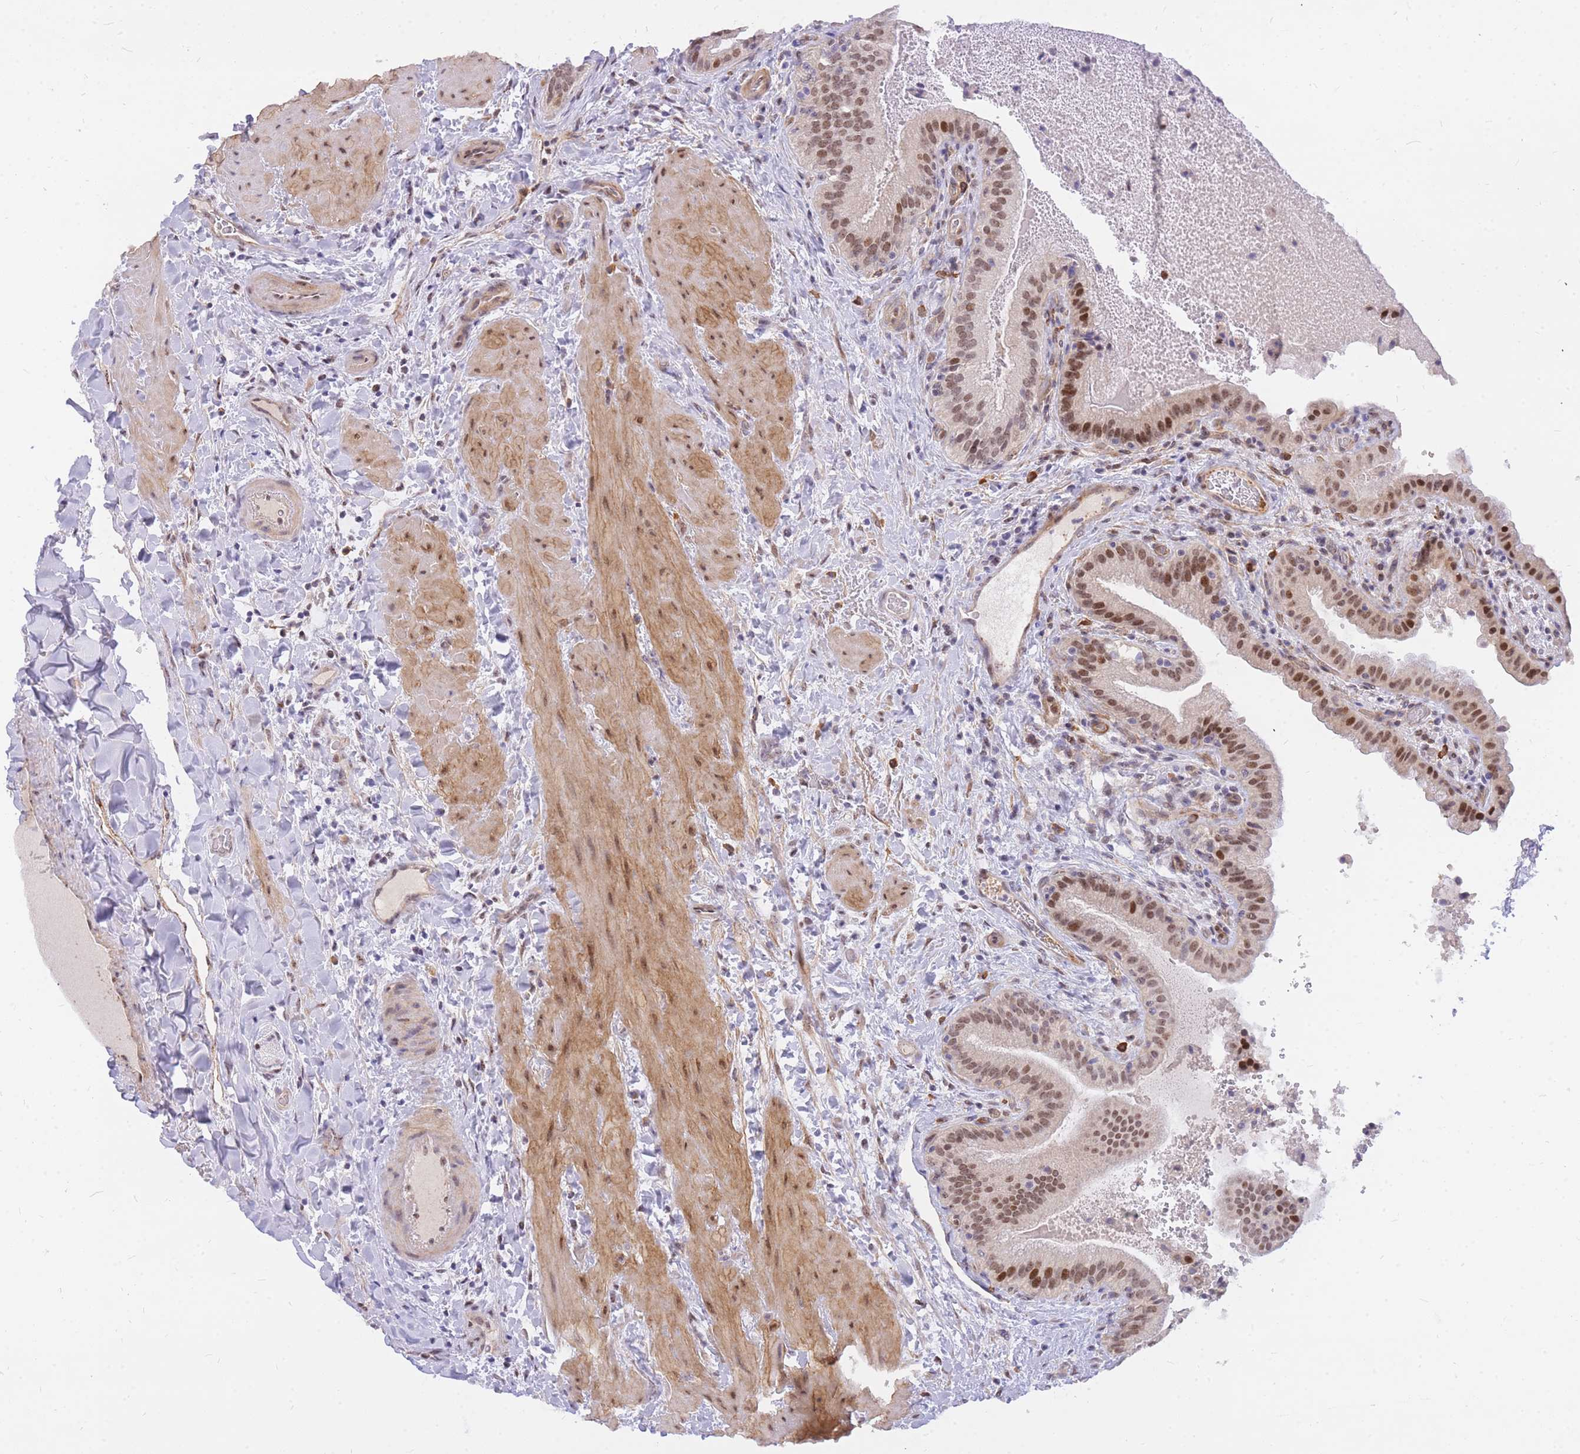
{"staining": {"intensity": "moderate", "quantity": "25%-75%", "location": "nuclear"}, "tissue": "gallbladder", "cell_type": "Glandular cells", "image_type": "normal", "snomed": [{"axis": "morphology", "description": "Normal tissue, NOS"}, {"axis": "topography", "description": "Gallbladder"}], "caption": "Unremarkable gallbladder displays moderate nuclear expression in approximately 25%-75% of glandular cells.", "gene": "TLE2", "patient": {"sex": "male", "age": 24}}